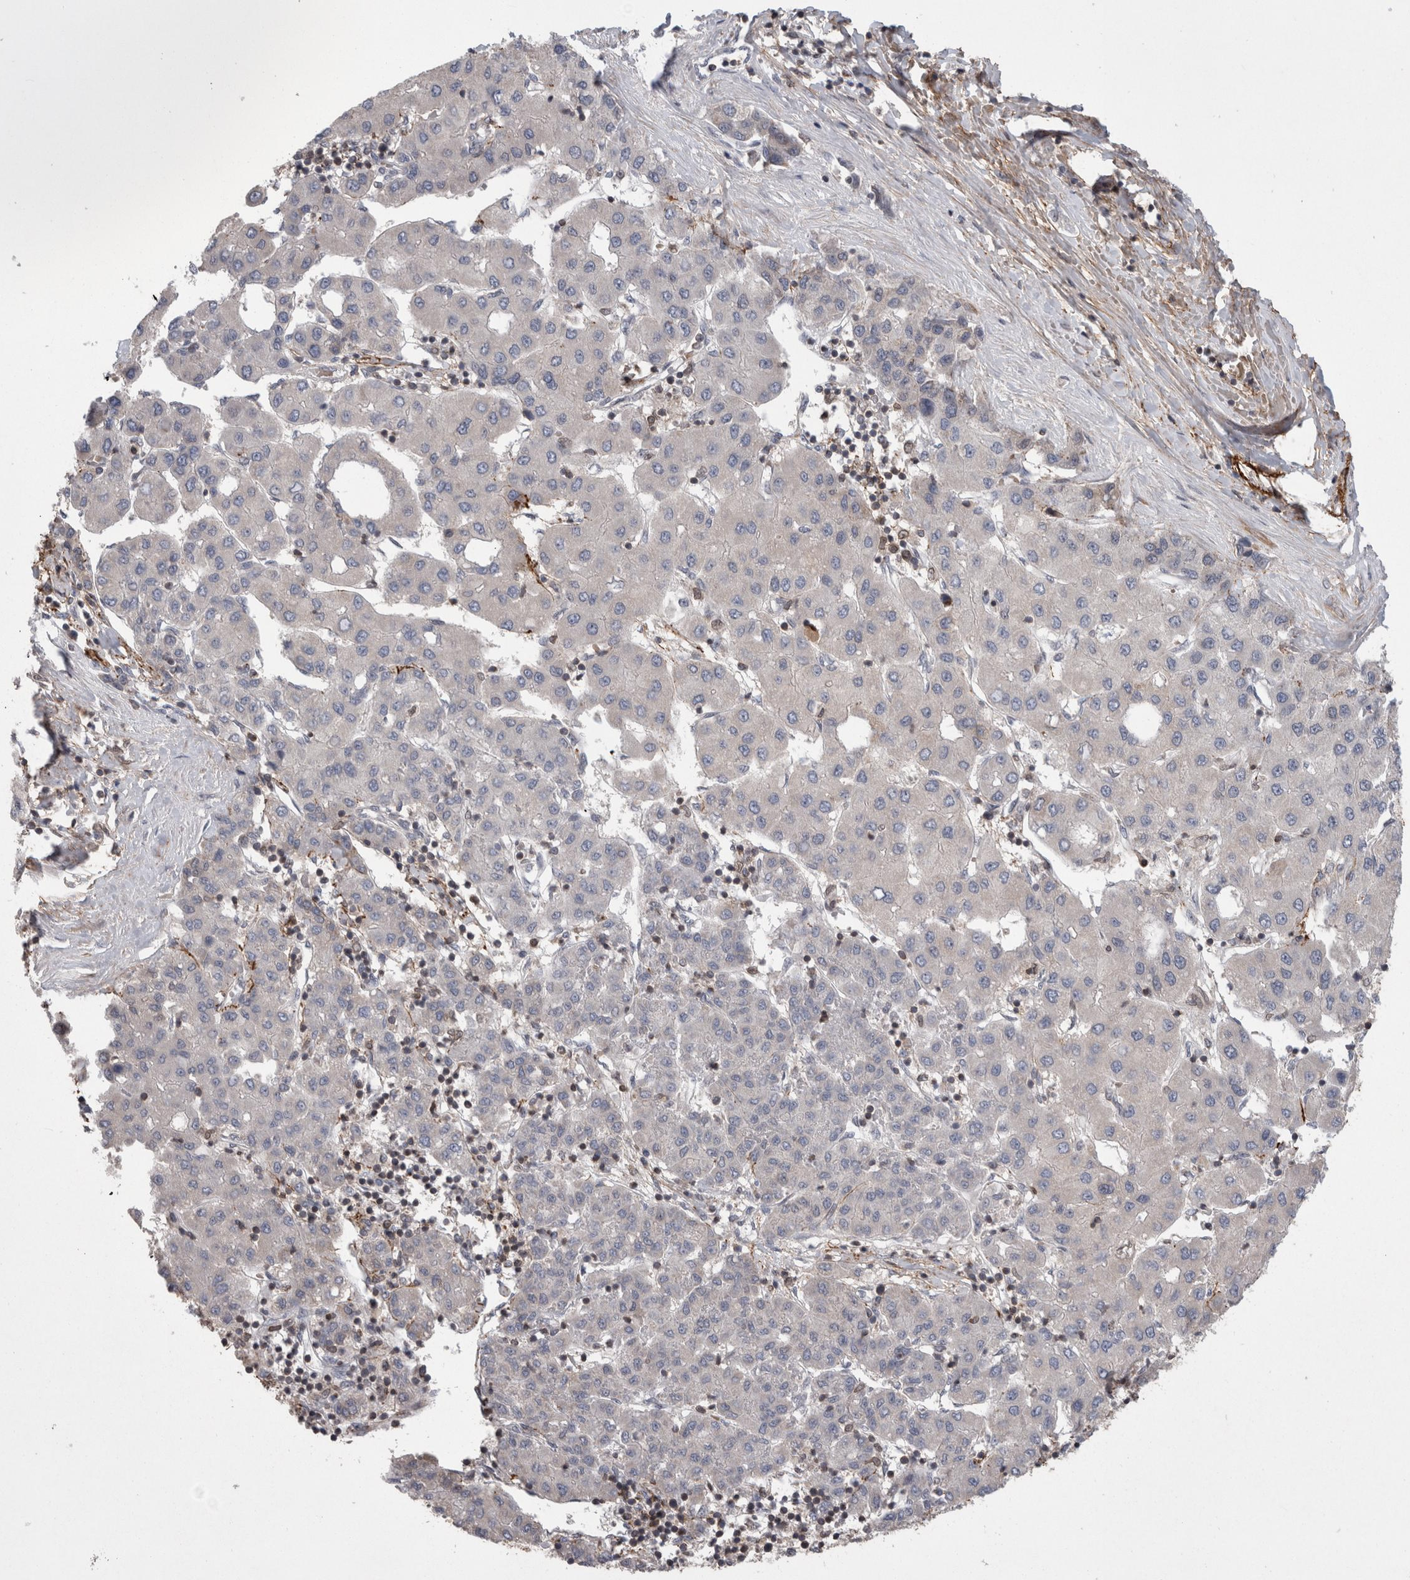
{"staining": {"intensity": "negative", "quantity": "none", "location": "none"}, "tissue": "liver cancer", "cell_type": "Tumor cells", "image_type": "cancer", "snomed": [{"axis": "morphology", "description": "Carcinoma, Hepatocellular, NOS"}, {"axis": "topography", "description": "Liver"}], "caption": "Immunohistochemistry (IHC) image of neoplastic tissue: human liver cancer stained with DAB shows no significant protein positivity in tumor cells.", "gene": "DARS2", "patient": {"sex": "male", "age": 65}}